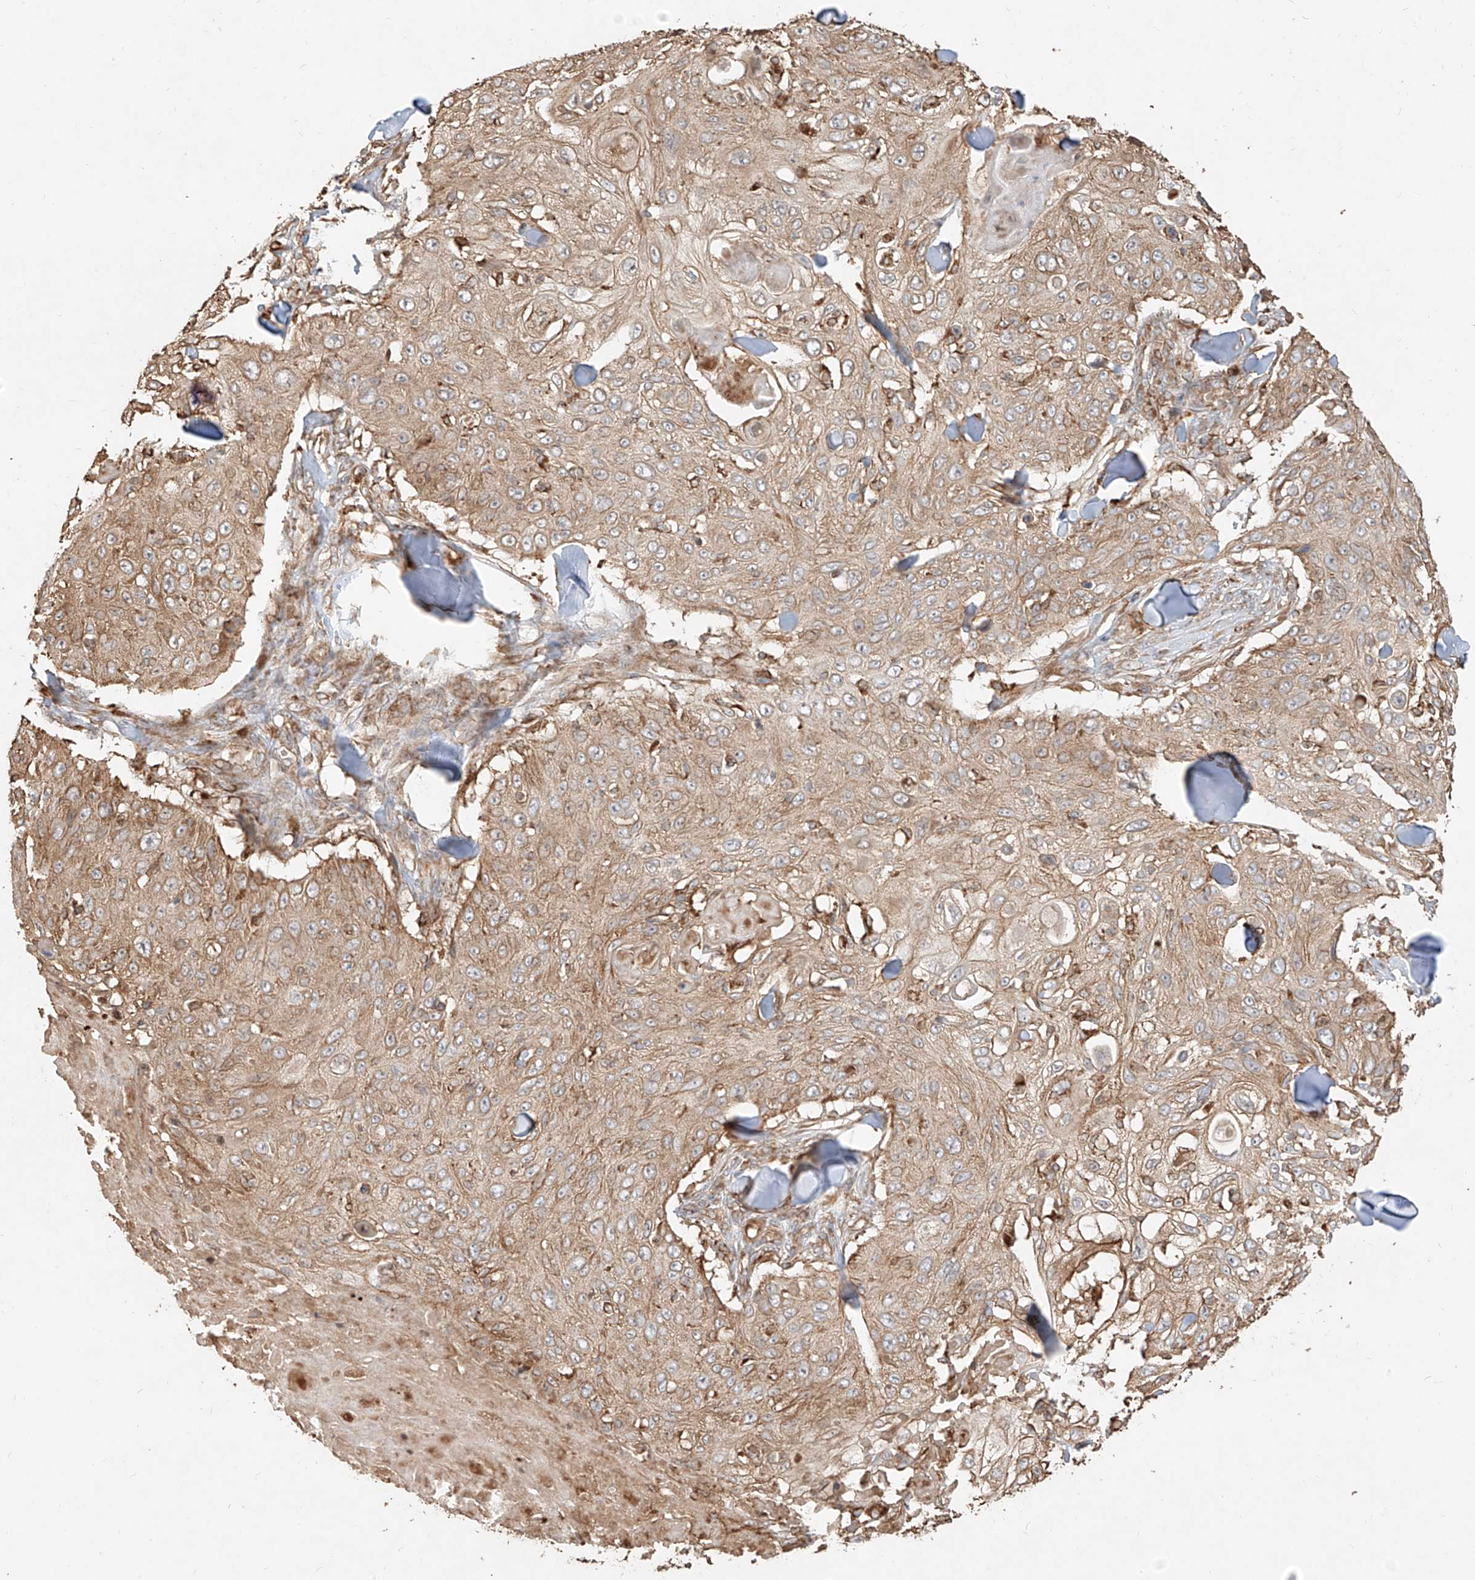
{"staining": {"intensity": "moderate", "quantity": ">75%", "location": "cytoplasmic/membranous"}, "tissue": "skin cancer", "cell_type": "Tumor cells", "image_type": "cancer", "snomed": [{"axis": "morphology", "description": "Squamous cell carcinoma, NOS"}, {"axis": "topography", "description": "Skin"}], "caption": "An IHC image of neoplastic tissue is shown. Protein staining in brown labels moderate cytoplasmic/membranous positivity in skin squamous cell carcinoma within tumor cells.", "gene": "EFNB1", "patient": {"sex": "male", "age": 86}}